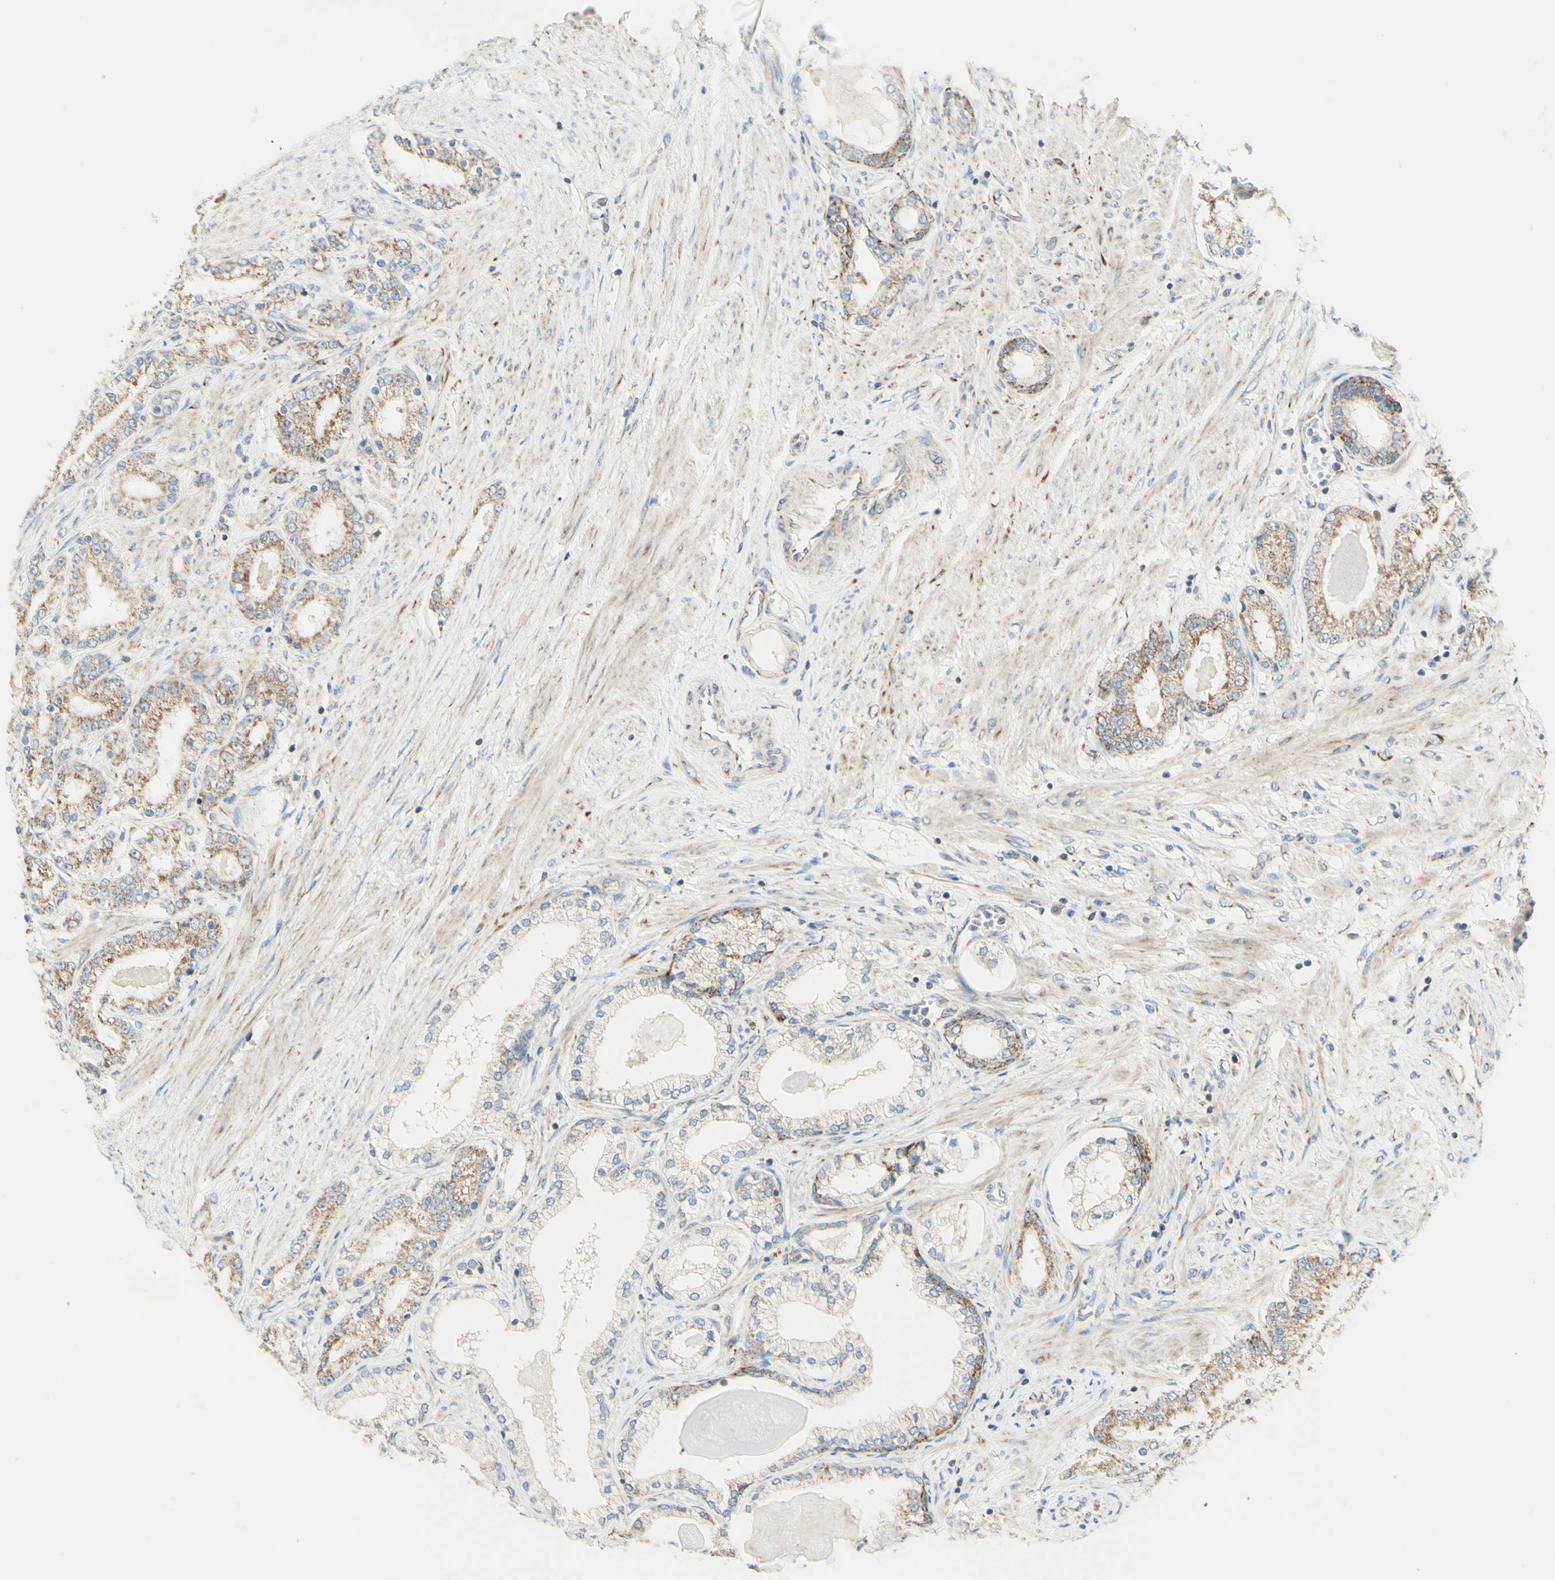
{"staining": {"intensity": "moderate", "quantity": "25%-75%", "location": "cytoplasmic/membranous"}, "tissue": "prostate cancer", "cell_type": "Tumor cells", "image_type": "cancer", "snomed": [{"axis": "morphology", "description": "Adenocarcinoma, Low grade"}, {"axis": "topography", "description": "Prostate"}], "caption": "DAB (3,3'-diaminobenzidine) immunohistochemical staining of prostate cancer (low-grade adenocarcinoma) displays moderate cytoplasmic/membranous protein staining in approximately 25%-75% of tumor cells.", "gene": "ARMC10", "patient": {"sex": "male", "age": 63}}